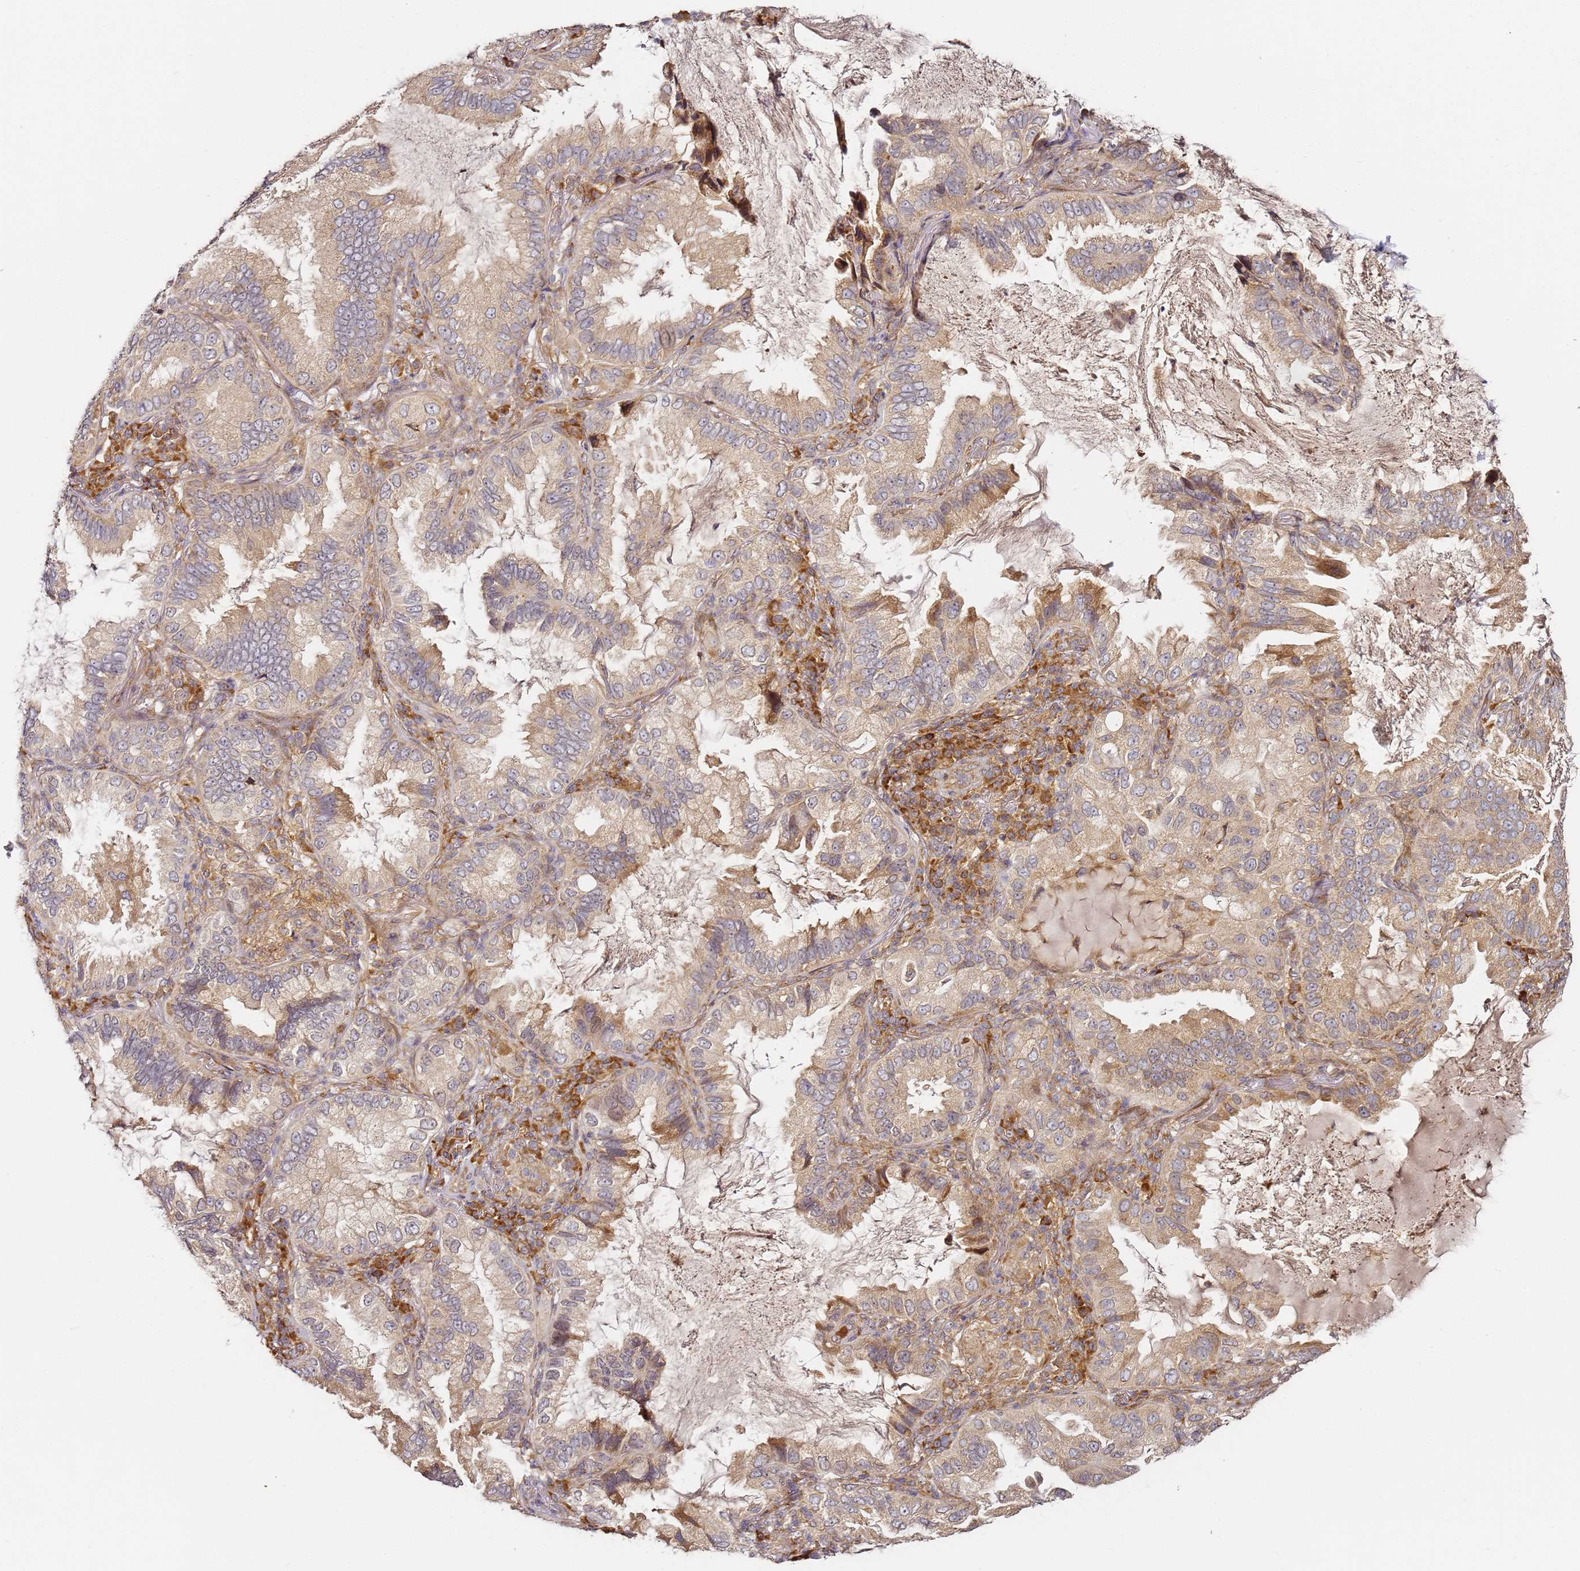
{"staining": {"intensity": "weak", "quantity": "25%-75%", "location": "cytoplasmic/membranous"}, "tissue": "lung cancer", "cell_type": "Tumor cells", "image_type": "cancer", "snomed": [{"axis": "morphology", "description": "Adenocarcinoma, NOS"}, {"axis": "topography", "description": "Lung"}], "caption": "Human lung cancer stained with a protein marker demonstrates weak staining in tumor cells.", "gene": "RPS3A", "patient": {"sex": "female", "age": 69}}